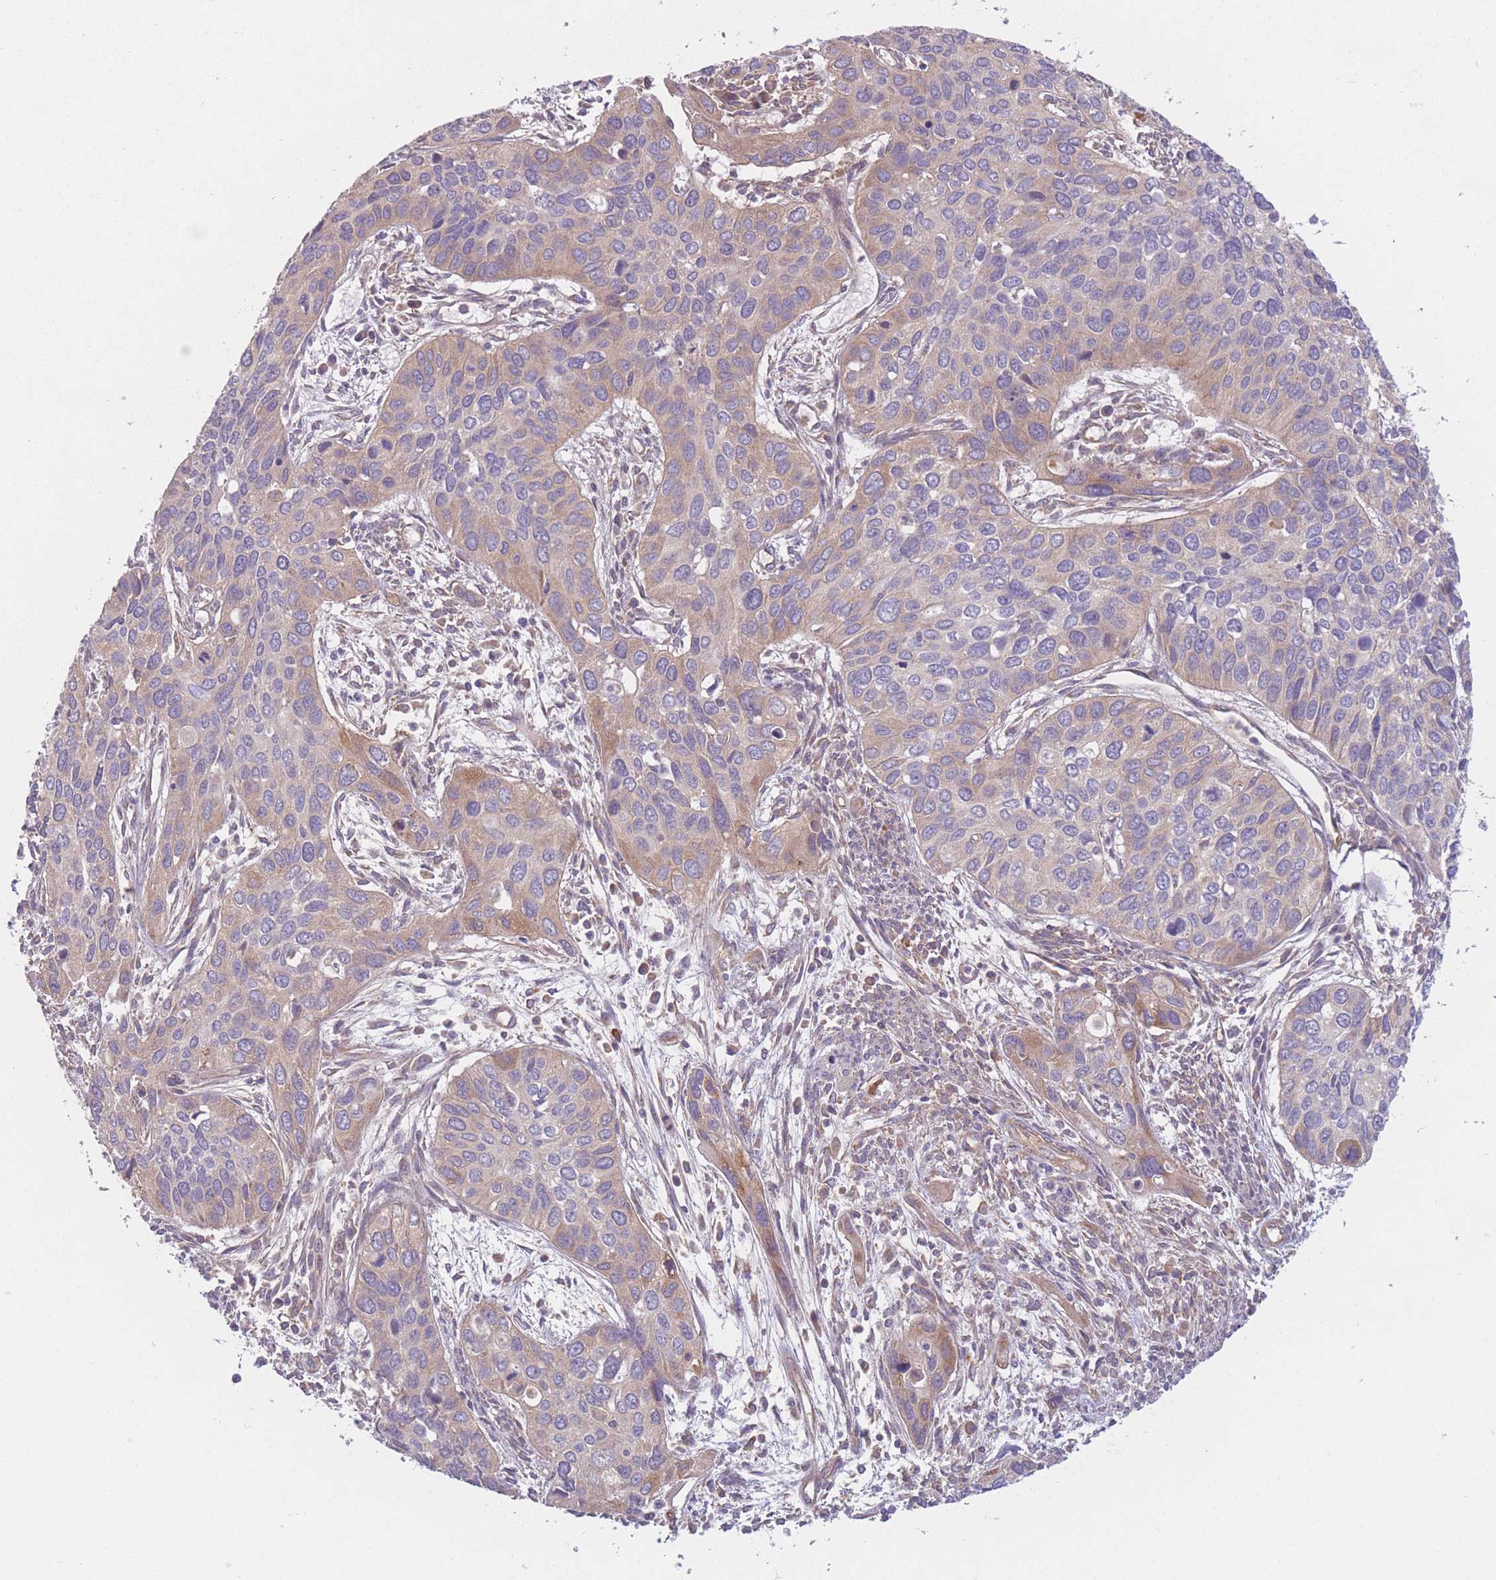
{"staining": {"intensity": "moderate", "quantity": "<25%", "location": "cytoplasmic/membranous"}, "tissue": "cervical cancer", "cell_type": "Tumor cells", "image_type": "cancer", "snomed": [{"axis": "morphology", "description": "Squamous cell carcinoma, NOS"}, {"axis": "topography", "description": "Cervix"}], "caption": "Brown immunohistochemical staining in cervical cancer (squamous cell carcinoma) reveals moderate cytoplasmic/membranous expression in about <25% of tumor cells.", "gene": "WASHC2A", "patient": {"sex": "female", "age": 55}}